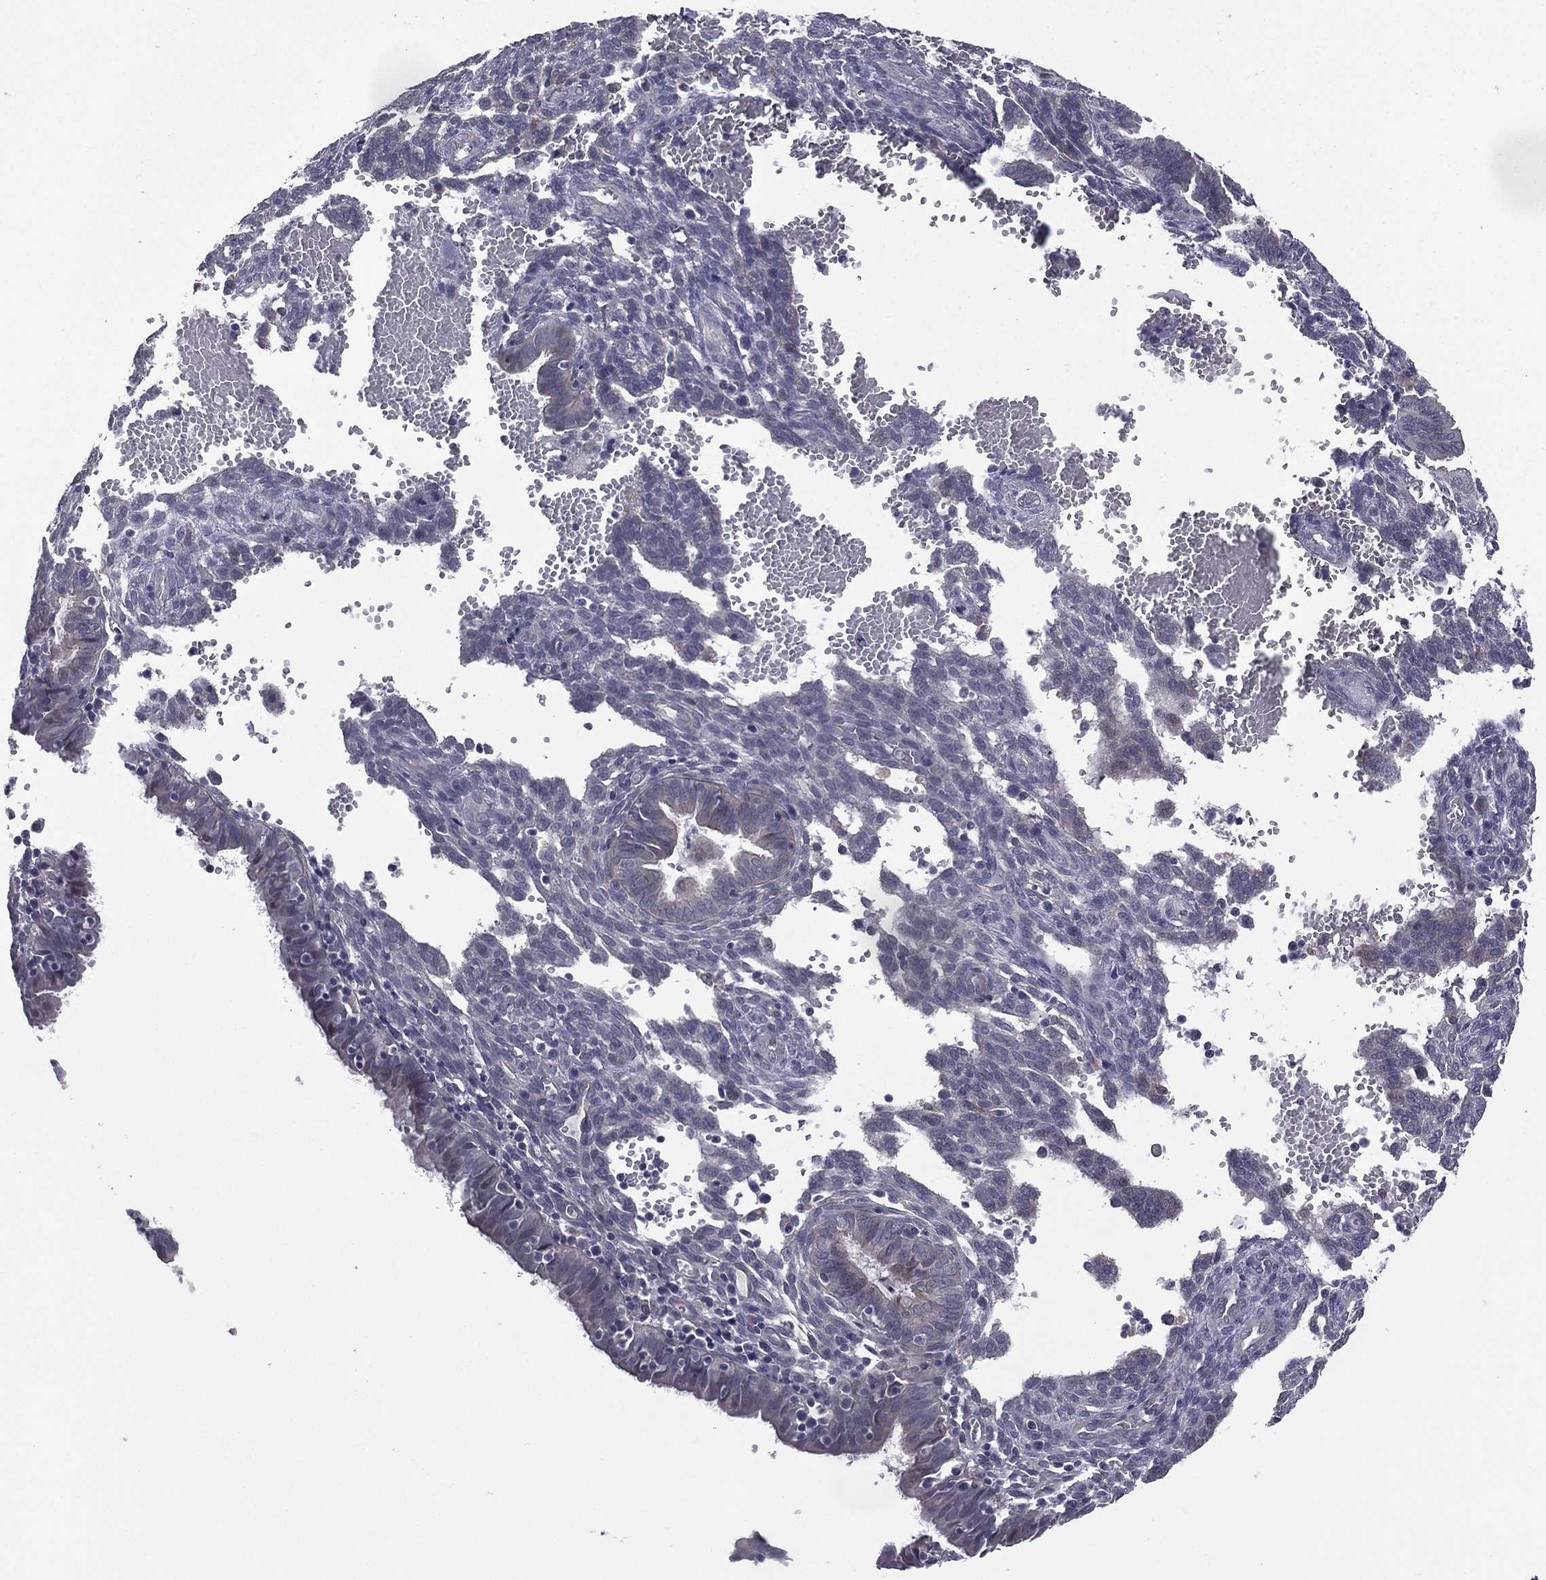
{"staining": {"intensity": "negative", "quantity": "none", "location": "none"}, "tissue": "endometrium", "cell_type": "Cells in endometrial stroma", "image_type": "normal", "snomed": [{"axis": "morphology", "description": "Normal tissue, NOS"}, {"axis": "topography", "description": "Endometrium"}], "caption": "This is an IHC photomicrograph of benign human endometrium. There is no staining in cells in endometrial stroma.", "gene": "ACTRT2", "patient": {"sex": "female", "age": 42}}